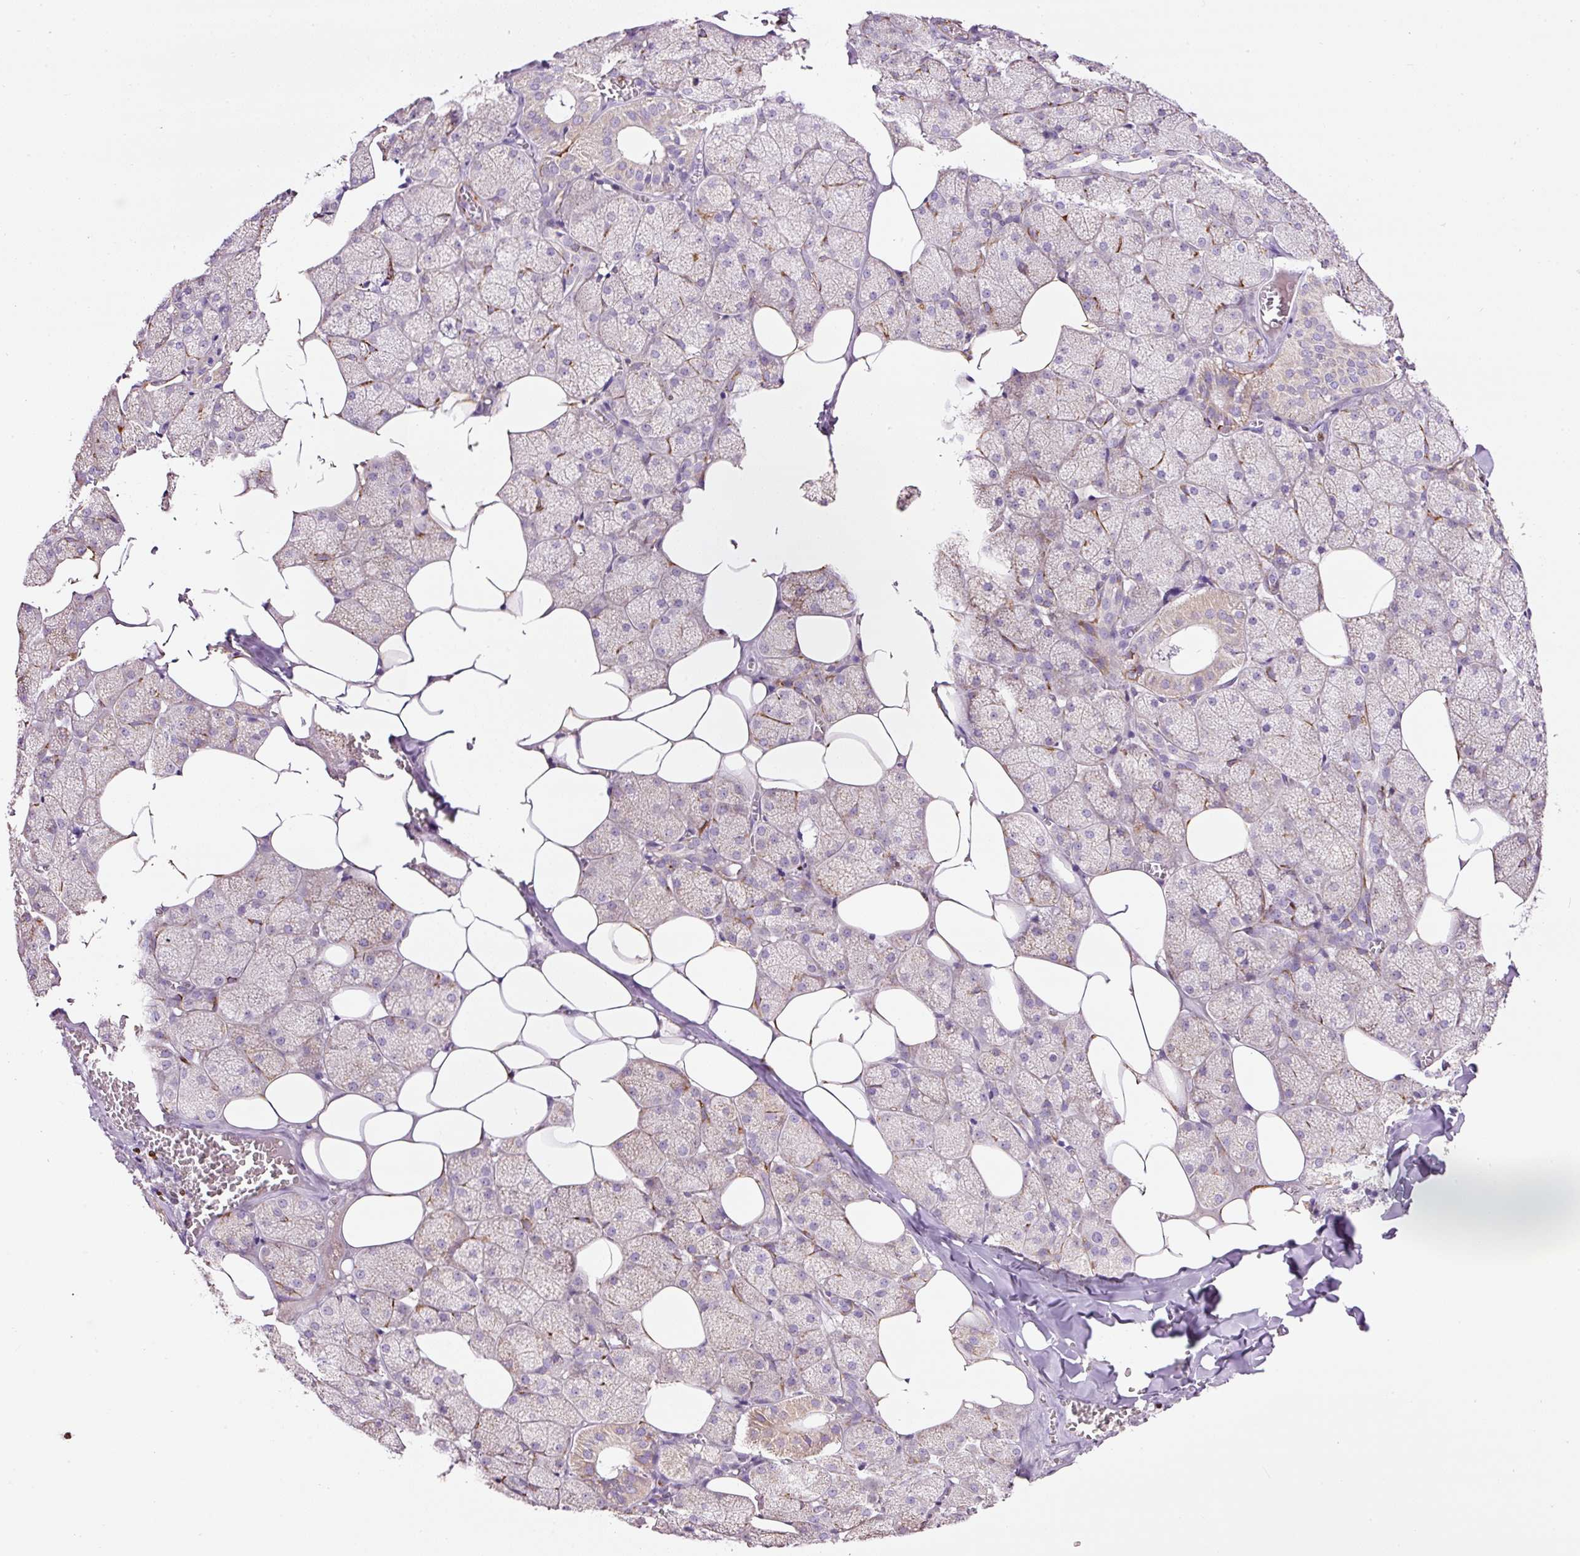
{"staining": {"intensity": "weak", "quantity": "25%-75%", "location": "cytoplasmic/membranous"}, "tissue": "salivary gland", "cell_type": "Glandular cells", "image_type": "normal", "snomed": [{"axis": "morphology", "description": "Normal tissue, NOS"}, {"axis": "topography", "description": "Salivary gland"}, {"axis": "topography", "description": "Peripheral nerve tissue"}], "caption": "Glandular cells show low levels of weak cytoplasmic/membranous staining in about 25%-75% of cells in benign human salivary gland. Immunohistochemistry stains the protein of interest in brown and the nuclei are stained blue.", "gene": "TMEM8B", "patient": {"sex": "male", "age": 38}}